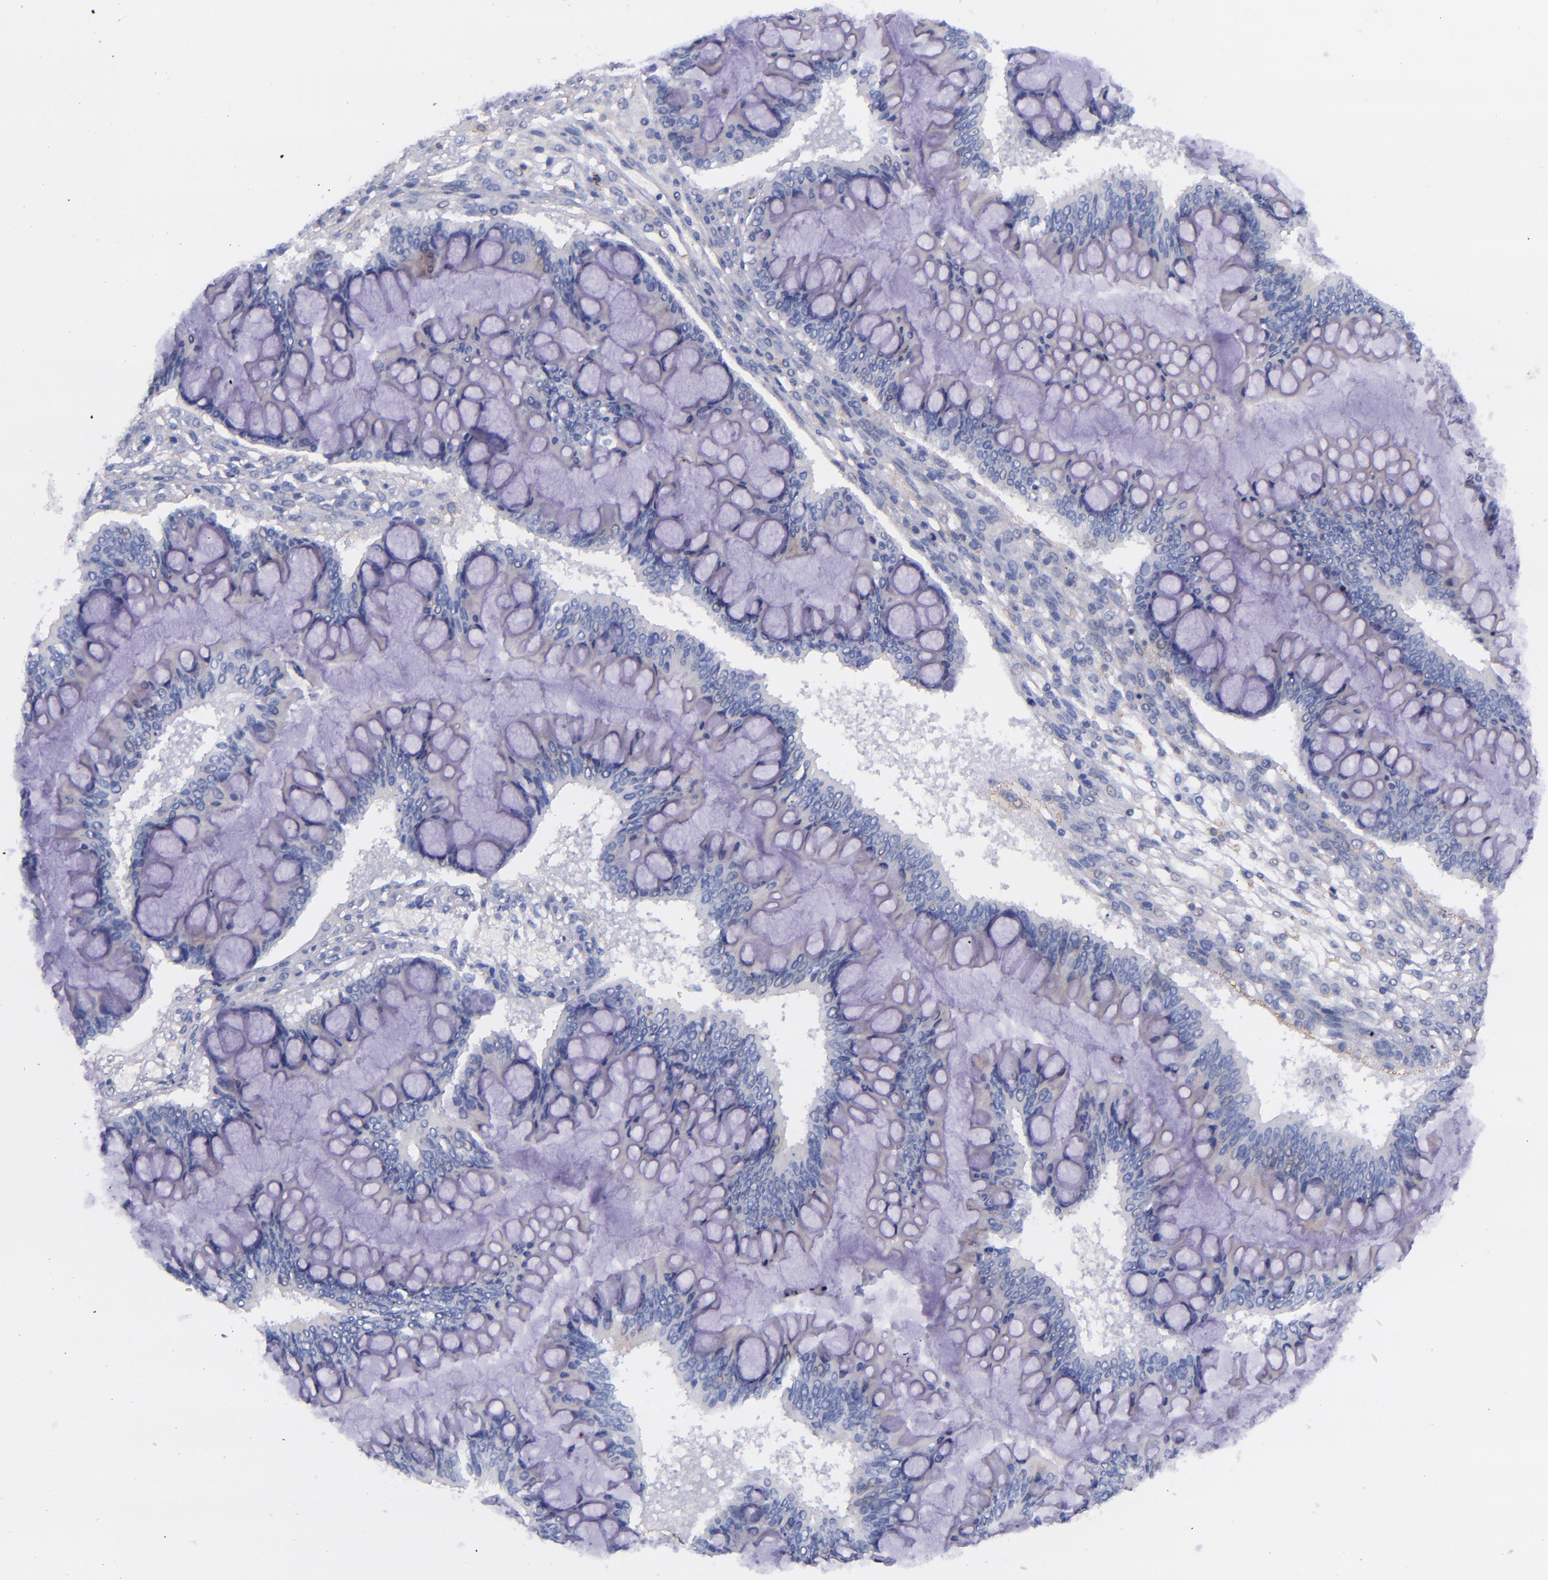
{"staining": {"intensity": "negative", "quantity": "none", "location": "none"}, "tissue": "ovarian cancer", "cell_type": "Tumor cells", "image_type": "cancer", "snomed": [{"axis": "morphology", "description": "Cystadenocarcinoma, mucinous, NOS"}, {"axis": "topography", "description": "Ovary"}], "caption": "A micrograph of ovarian cancer stained for a protein displays no brown staining in tumor cells.", "gene": "IVL", "patient": {"sex": "female", "age": 73}}